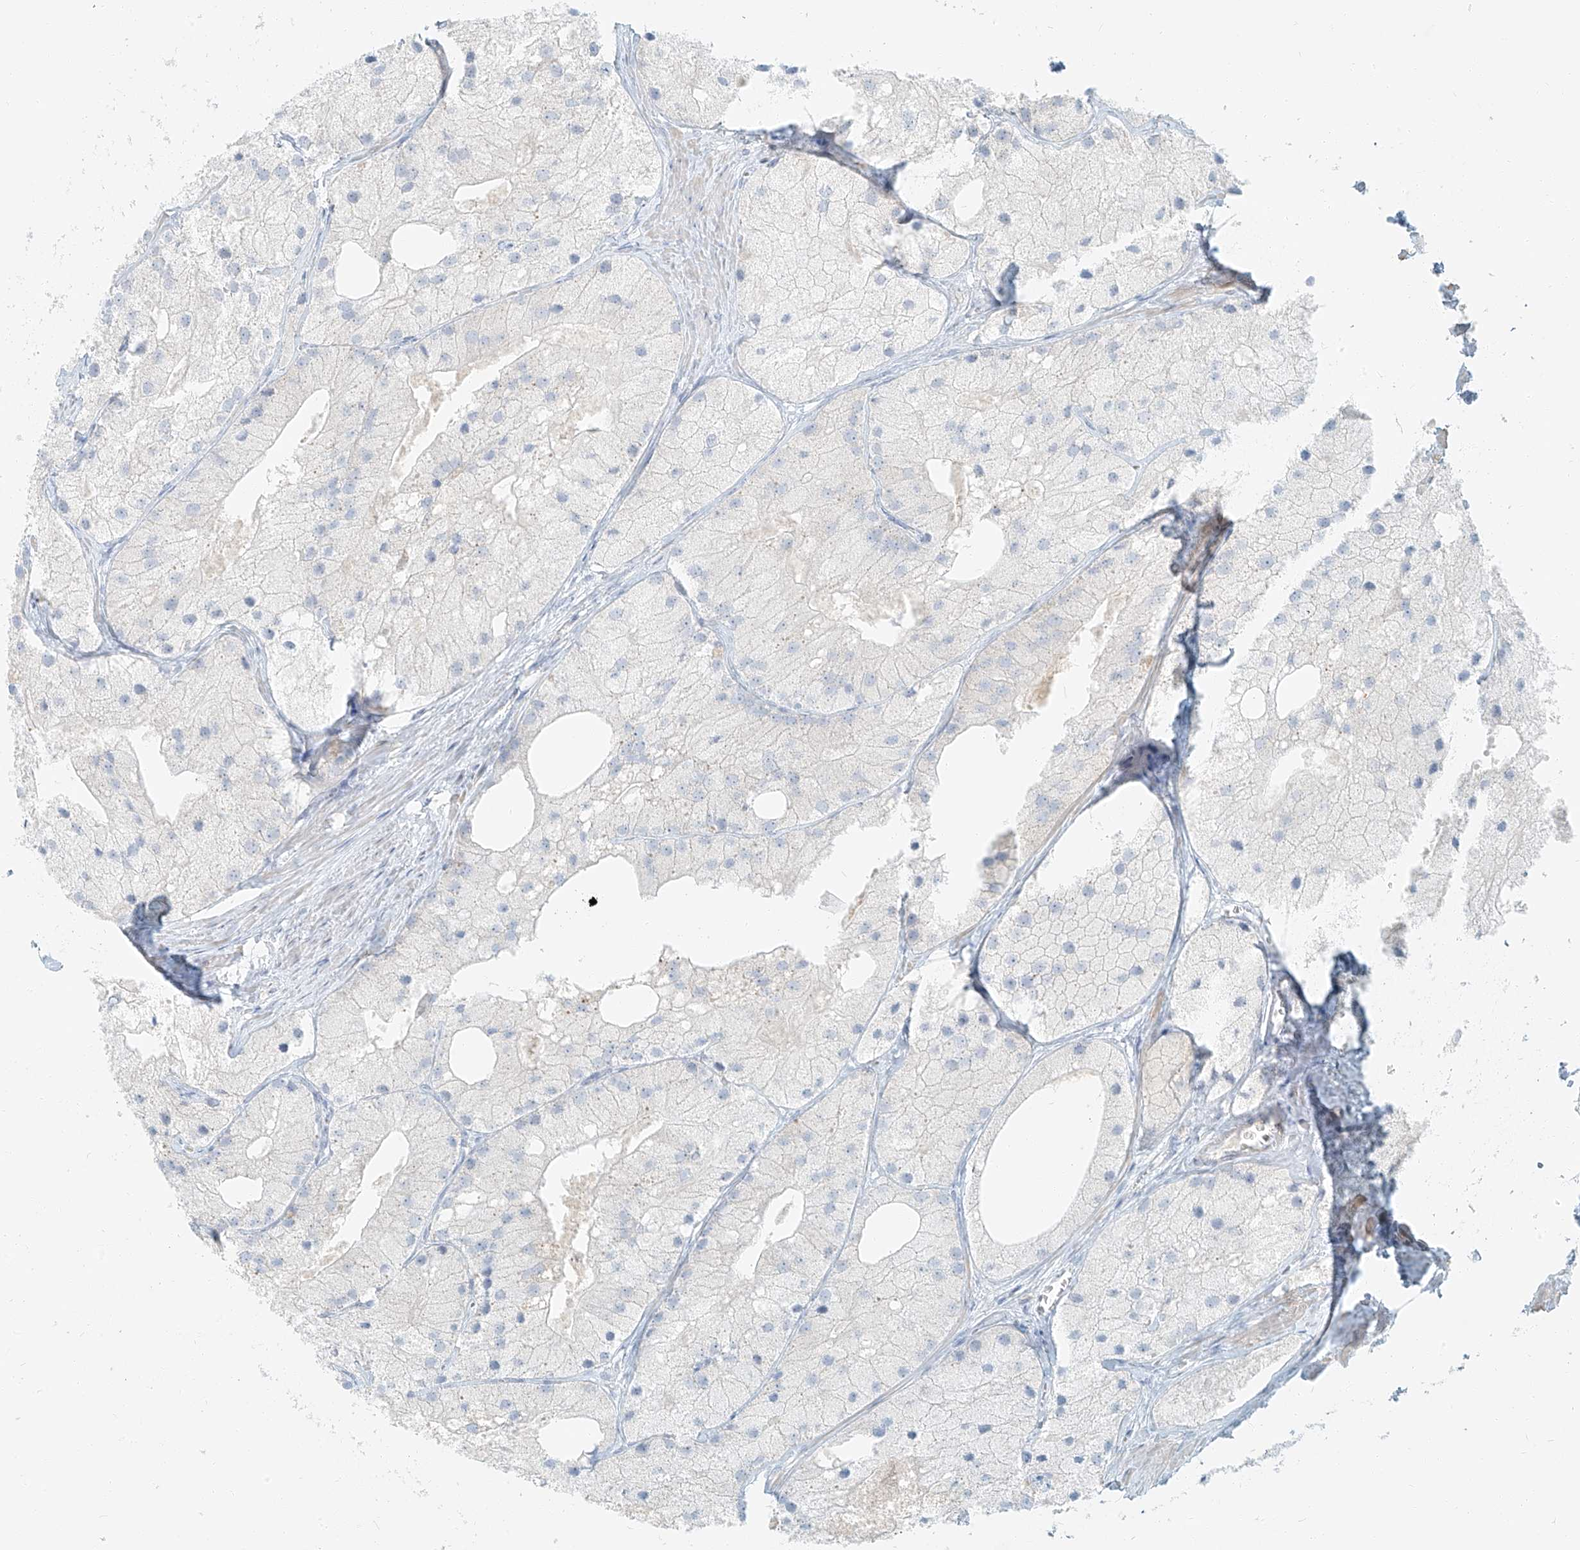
{"staining": {"intensity": "negative", "quantity": "none", "location": "none"}, "tissue": "prostate cancer", "cell_type": "Tumor cells", "image_type": "cancer", "snomed": [{"axis": "morphology", "description": "Adenocarcinoma, Low grade"}, {"axis": "topography", "description": "Prostate"}], "caption": "An image of human prostate adenocarcinoma (low-grade) is negative for staining in tumor cells. The staining was performed using DAB to visualize the protein expression in brown, while the nuclei were stained in blue with hematoxylin (Magnification: 20x).", "gene": "PGC", "patient": {"sex": "male", "age": 69}}